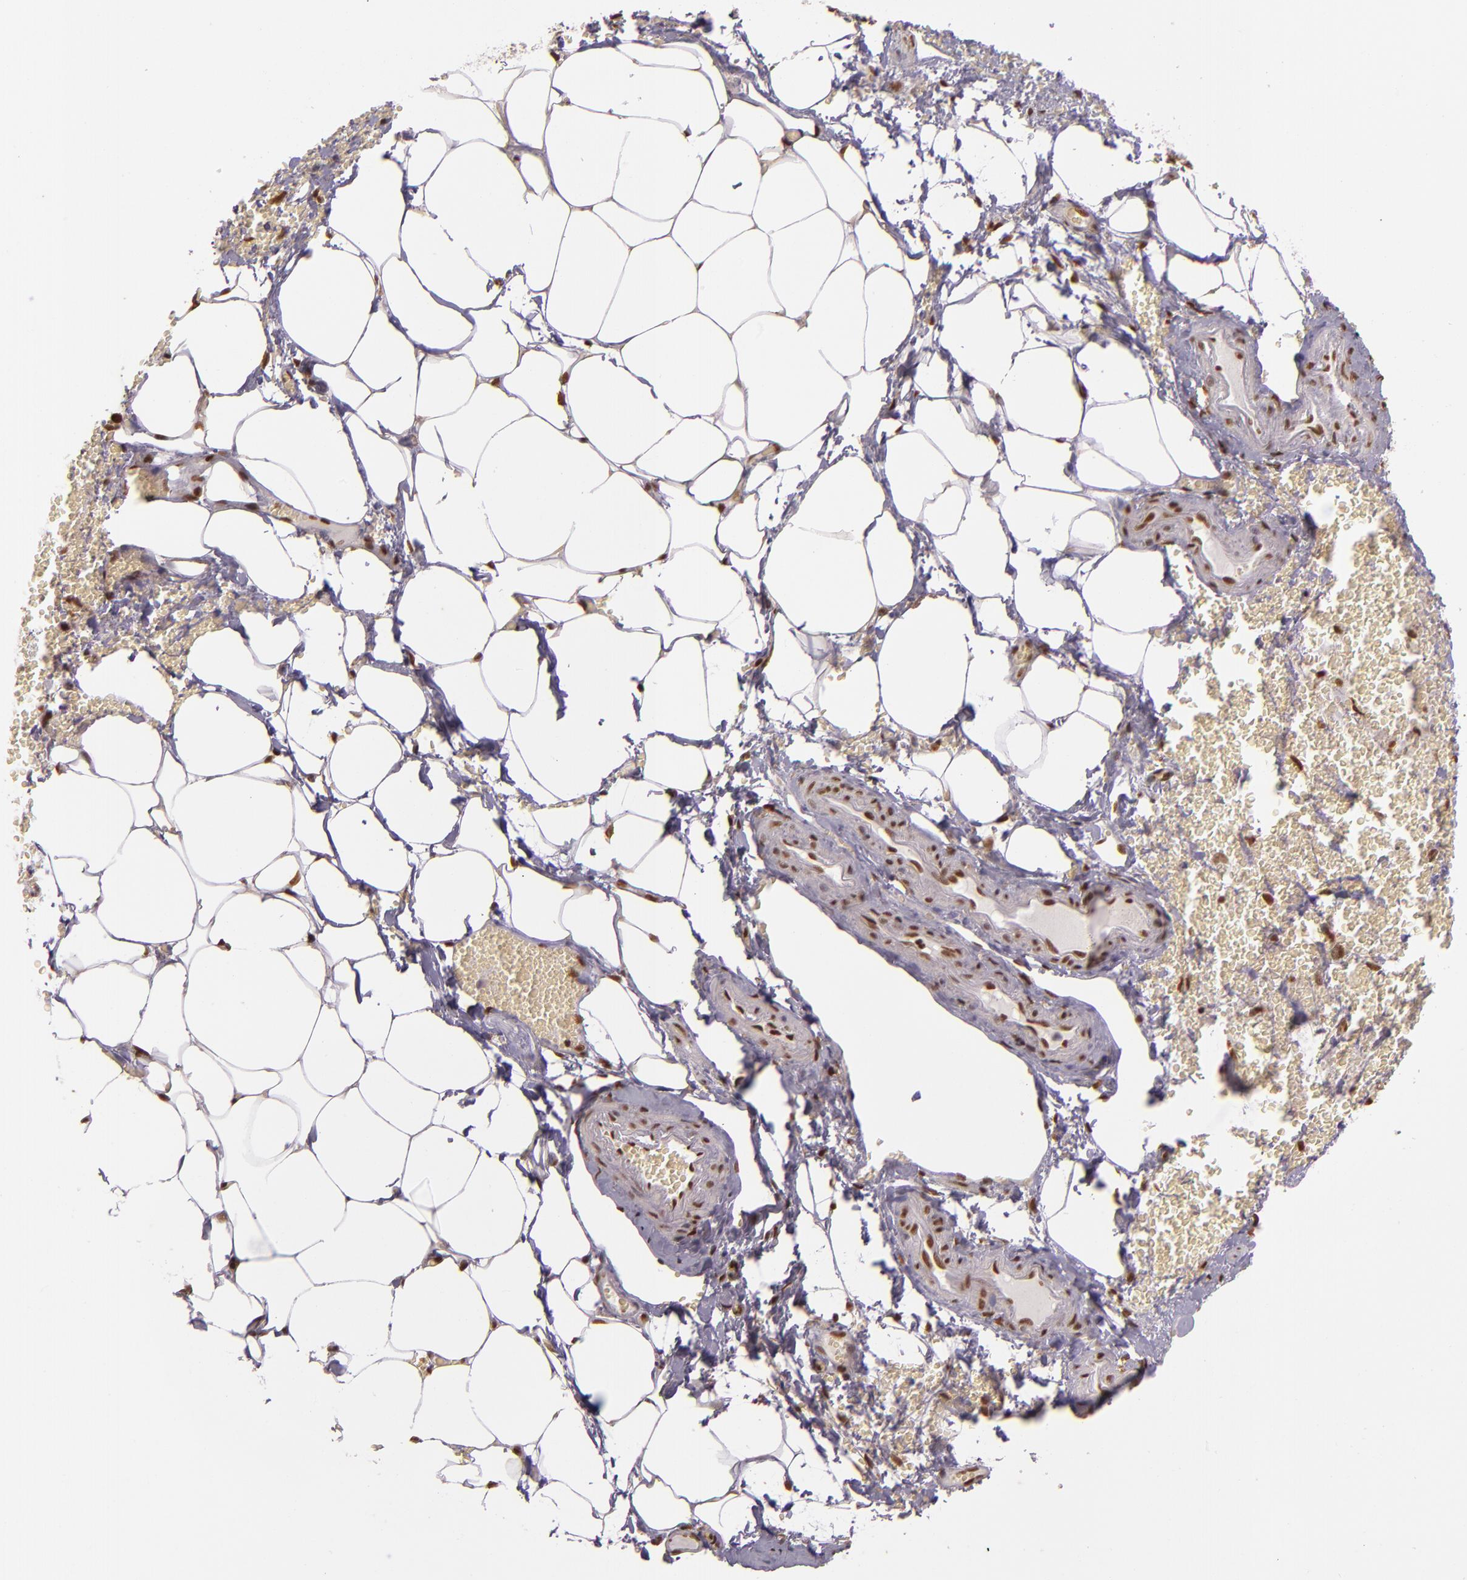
{"staining": {"intensity": "strong", "quantity": ">75%", "location": "nuclear"}, "tissue": "adrenal gland", "cell_type": "Glandular cells", "image_type": "normal", "snomed": [{"axis": "morphology", "description": "Normal tissue, NOS"}, {"axis": "topography", "description": "Adrenal gland"}], "caption": "Protein analysis of normal adrenal gland demonstrates strong nuclear staining in about >75% of glandular cells. The staining was performed using DAB, with brown indicating positive protein expression. Nuclei are stained blue with hematoxylin.", "gene": "USF1", "patient": {"sex": "female", "age": 71}}